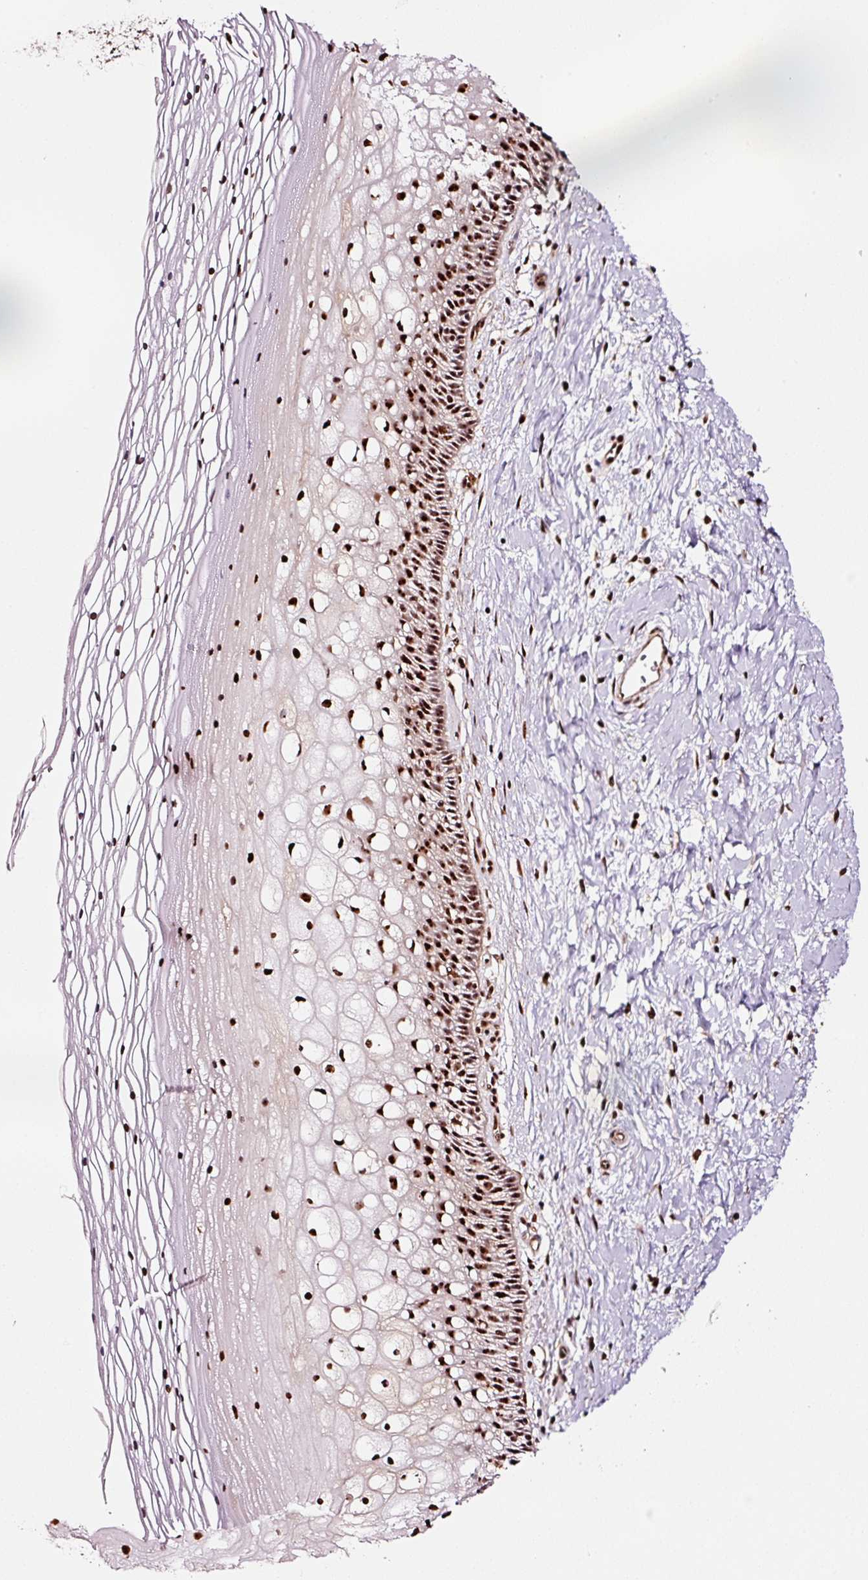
{"staining": {"intensity": "moderate", "quantity": ">75%", "location": "nuclear"}, "tissue": "cervix", "cell_type": "Glandular cells", "image_type": "normal", "snomed": [{"axis": "morphology", "description": "Normal tissue, NOS"}, {"axis": "topography", "description": "Cervix"}], "caption": "Immunohistochemistry photomicrograph of benign cervix: human cervix stained using IHC shows medium levels of moderate protein expression localized specifically in the nuclear of glandular cells, appearing as a nuclear brown color.", "gene": "GNL3", "patient": {"sex": "female", "age": 36}}